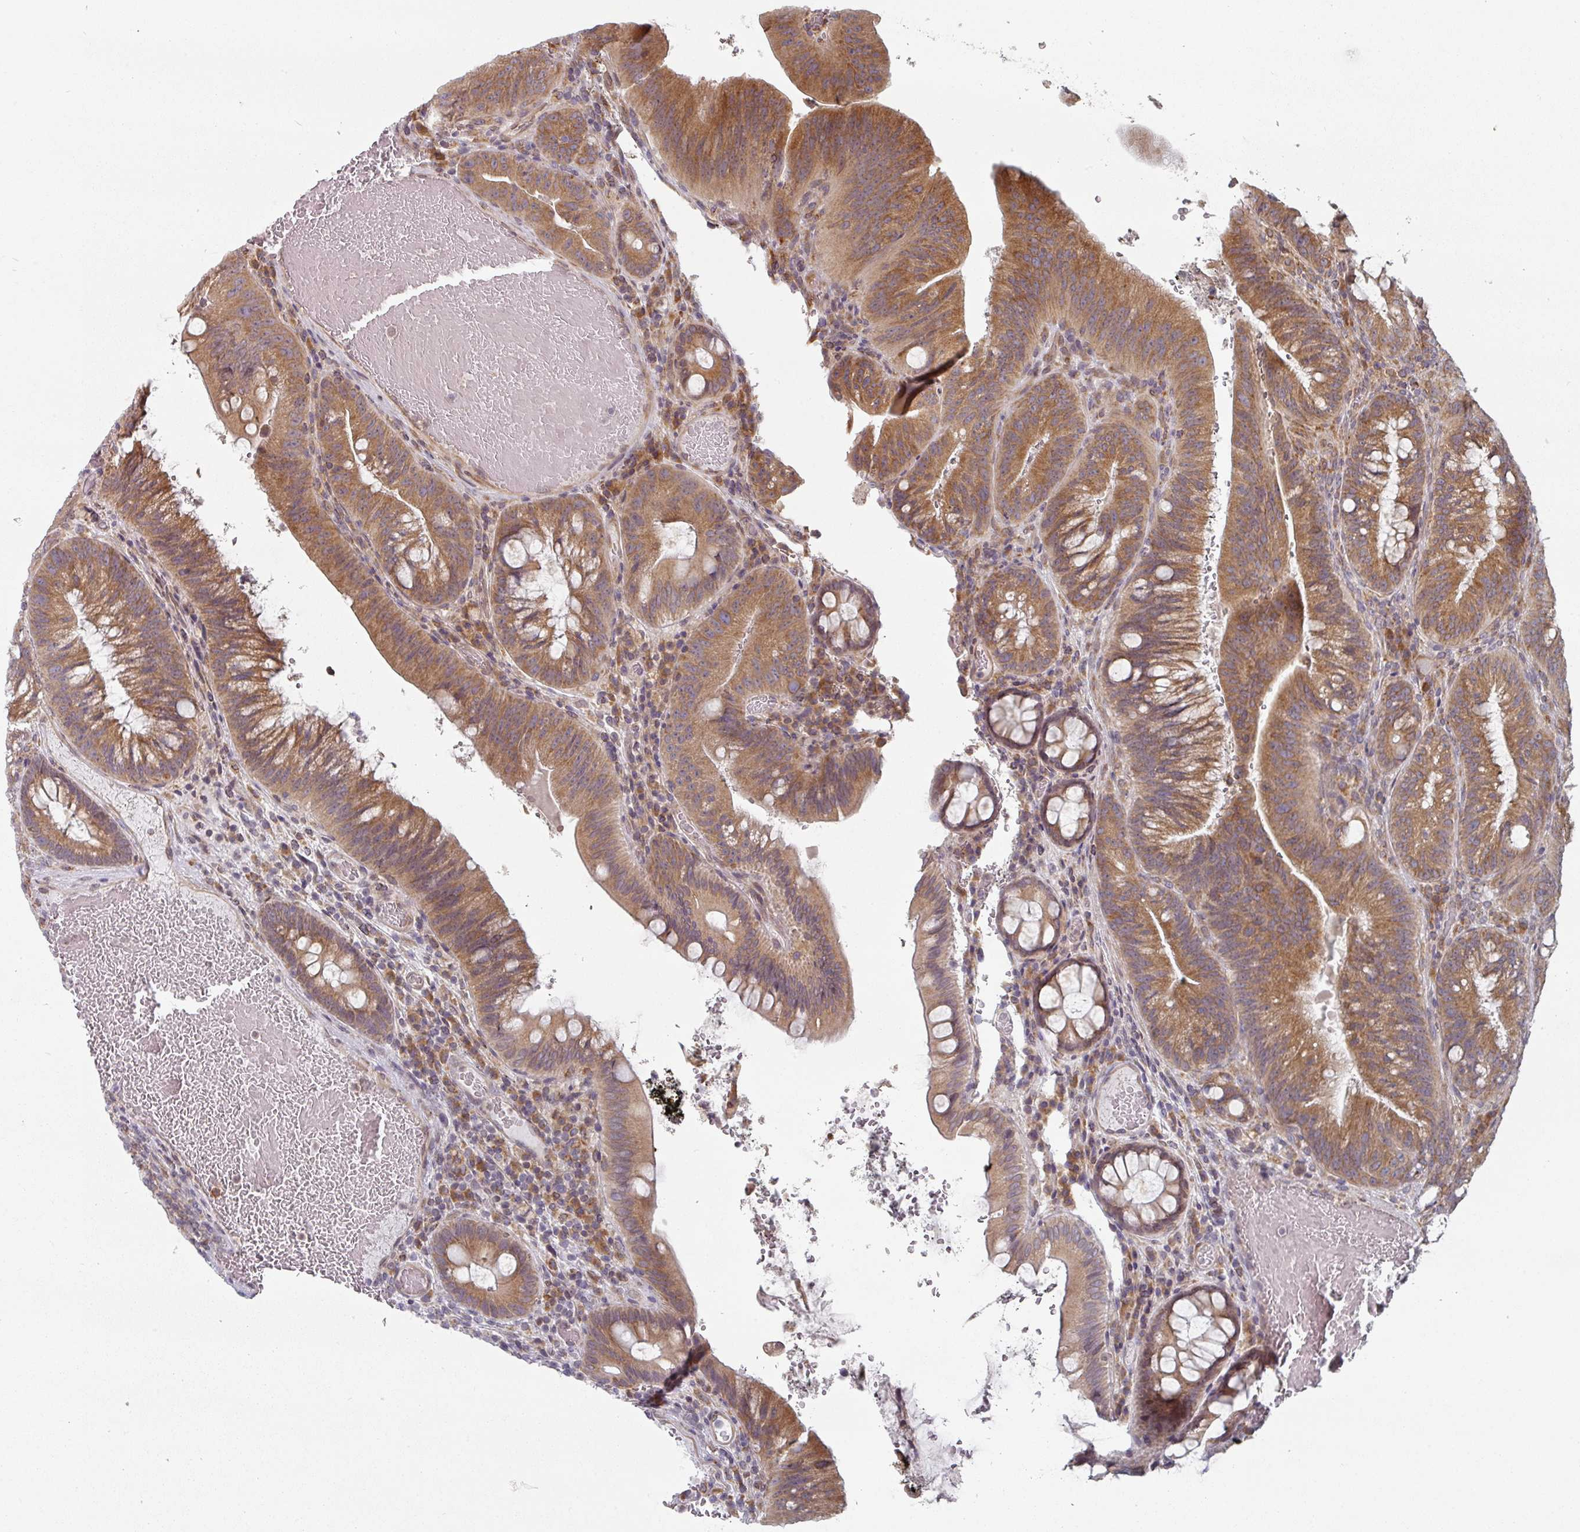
{"staining": {"intensity": "moderate", "quantity": ">75%", "location": "cytoplasmic/membranous"}, "tissue": "colorectal cancer", "cell_type": "Tumor cells", "image_type": "cancer", "snomed": [{"axis": "morphology", "description": "Adenocarcinoma, NOS"}, {"axis": "topography", "description": "Colon"}], "caption": "Protein staining displays moderate cytoplasmic/membranous positivity in approximately >75% of tumor cells in colorectal adenocarcinoma. The staining was performed using DAB, with brown indicating positive protein expression. Nuclei are stained blue with hematoxylin.", "gene": "TAPT1", "patient": {"sex": "female", "age": 43}}